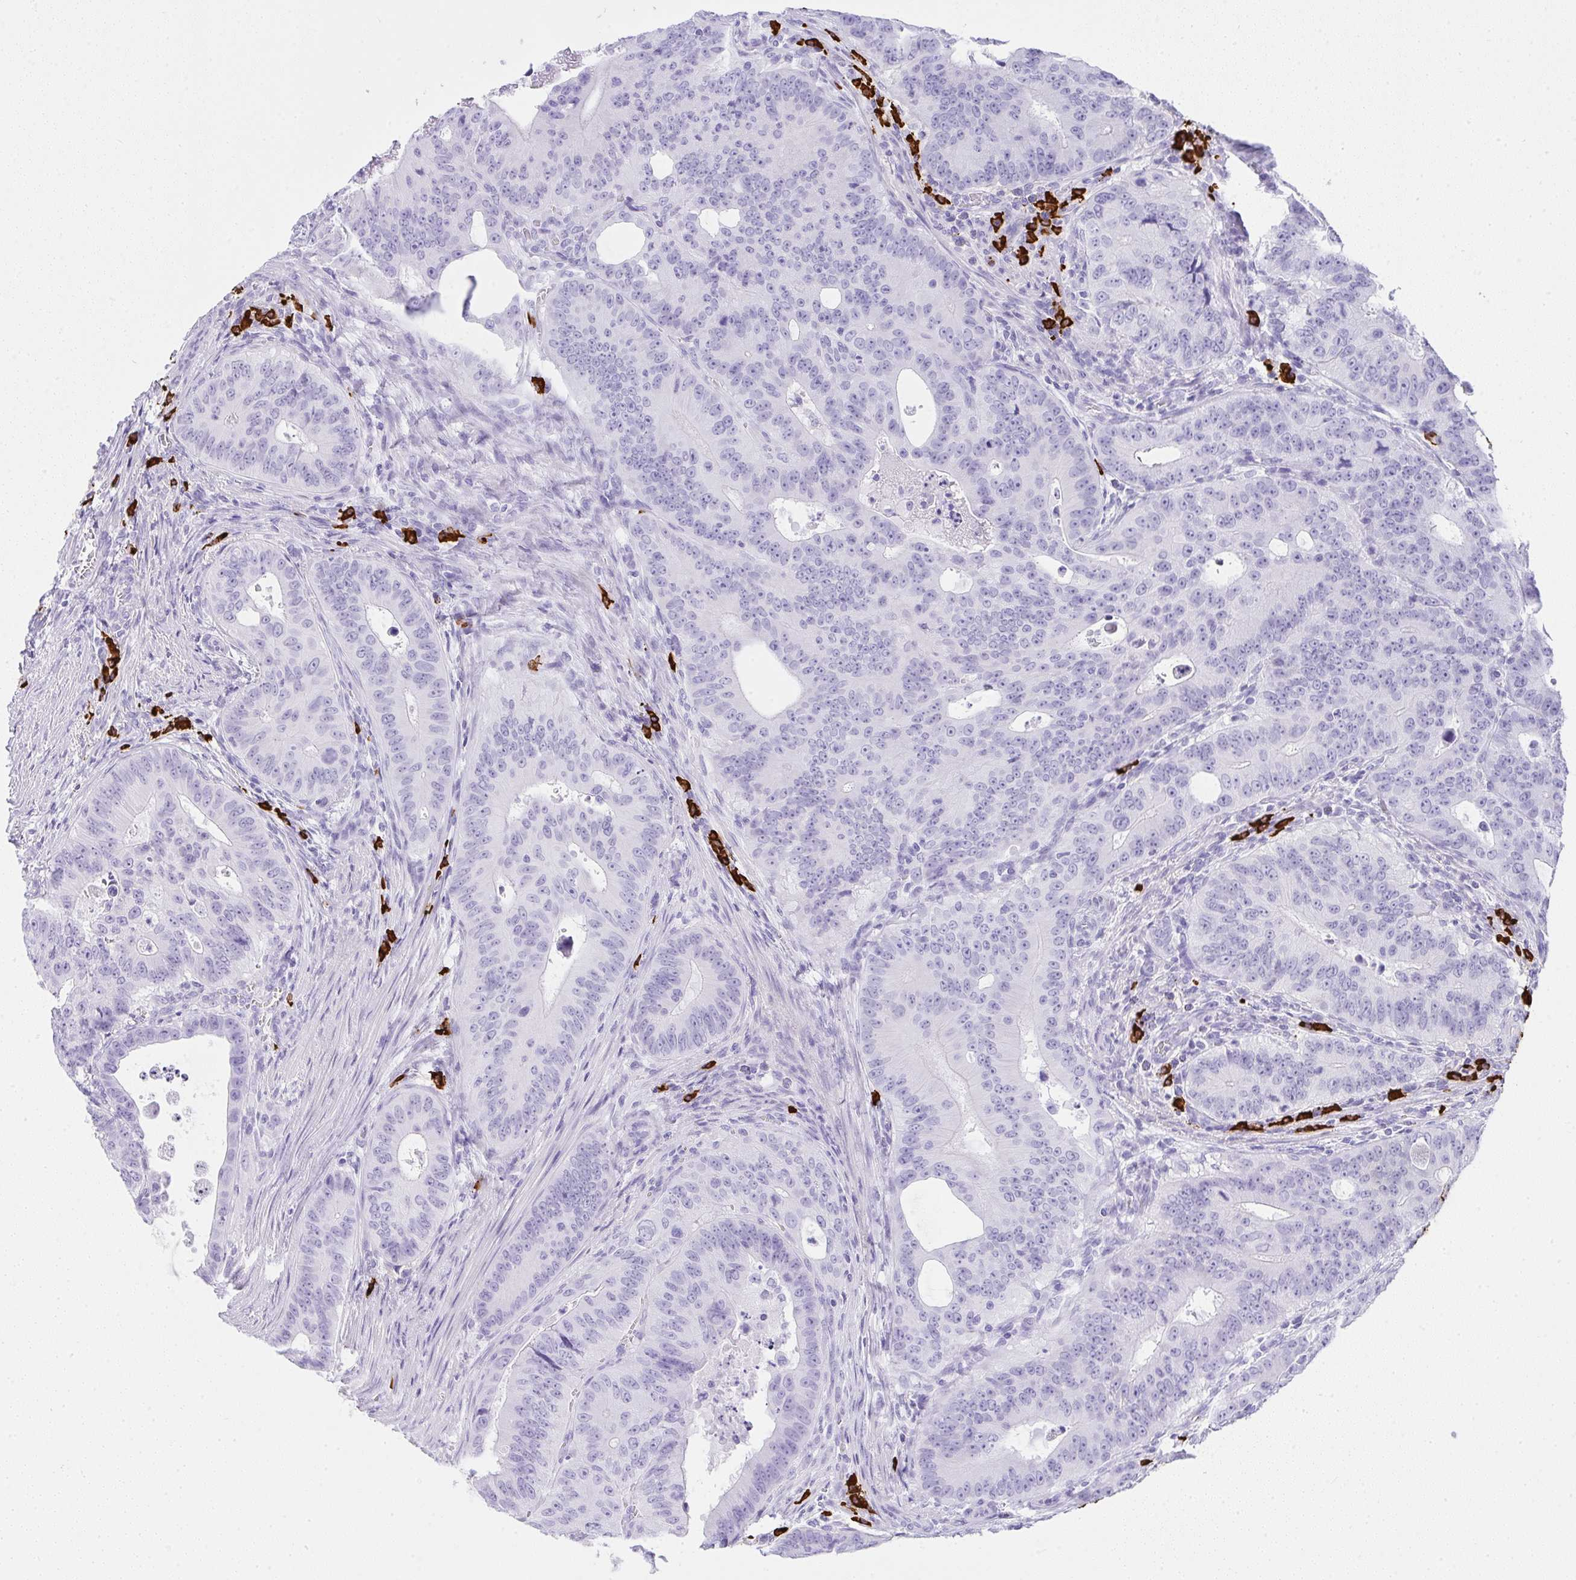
{"staining": {"intensity": "negative", "quantity": "none", "location": "none"}, "tissue": "colorectal cancer", "cell_type": "Tumor cells", "image_type": "cancer", "snomed": [{"axis": "morphology", "description": "Adenocarcinoma, NOS"}, {"axis": "topography", "description": "Colon"}], "caption": "High magnification brightfield microscopy of adenocarcinoma (colorectal) stained with DAB (brown) and counterstained with hematoxylin (blue): tumor cells show no significant positivity.", "gene": "CDADC1", "patient": {"sex": "male", "age": 62}}